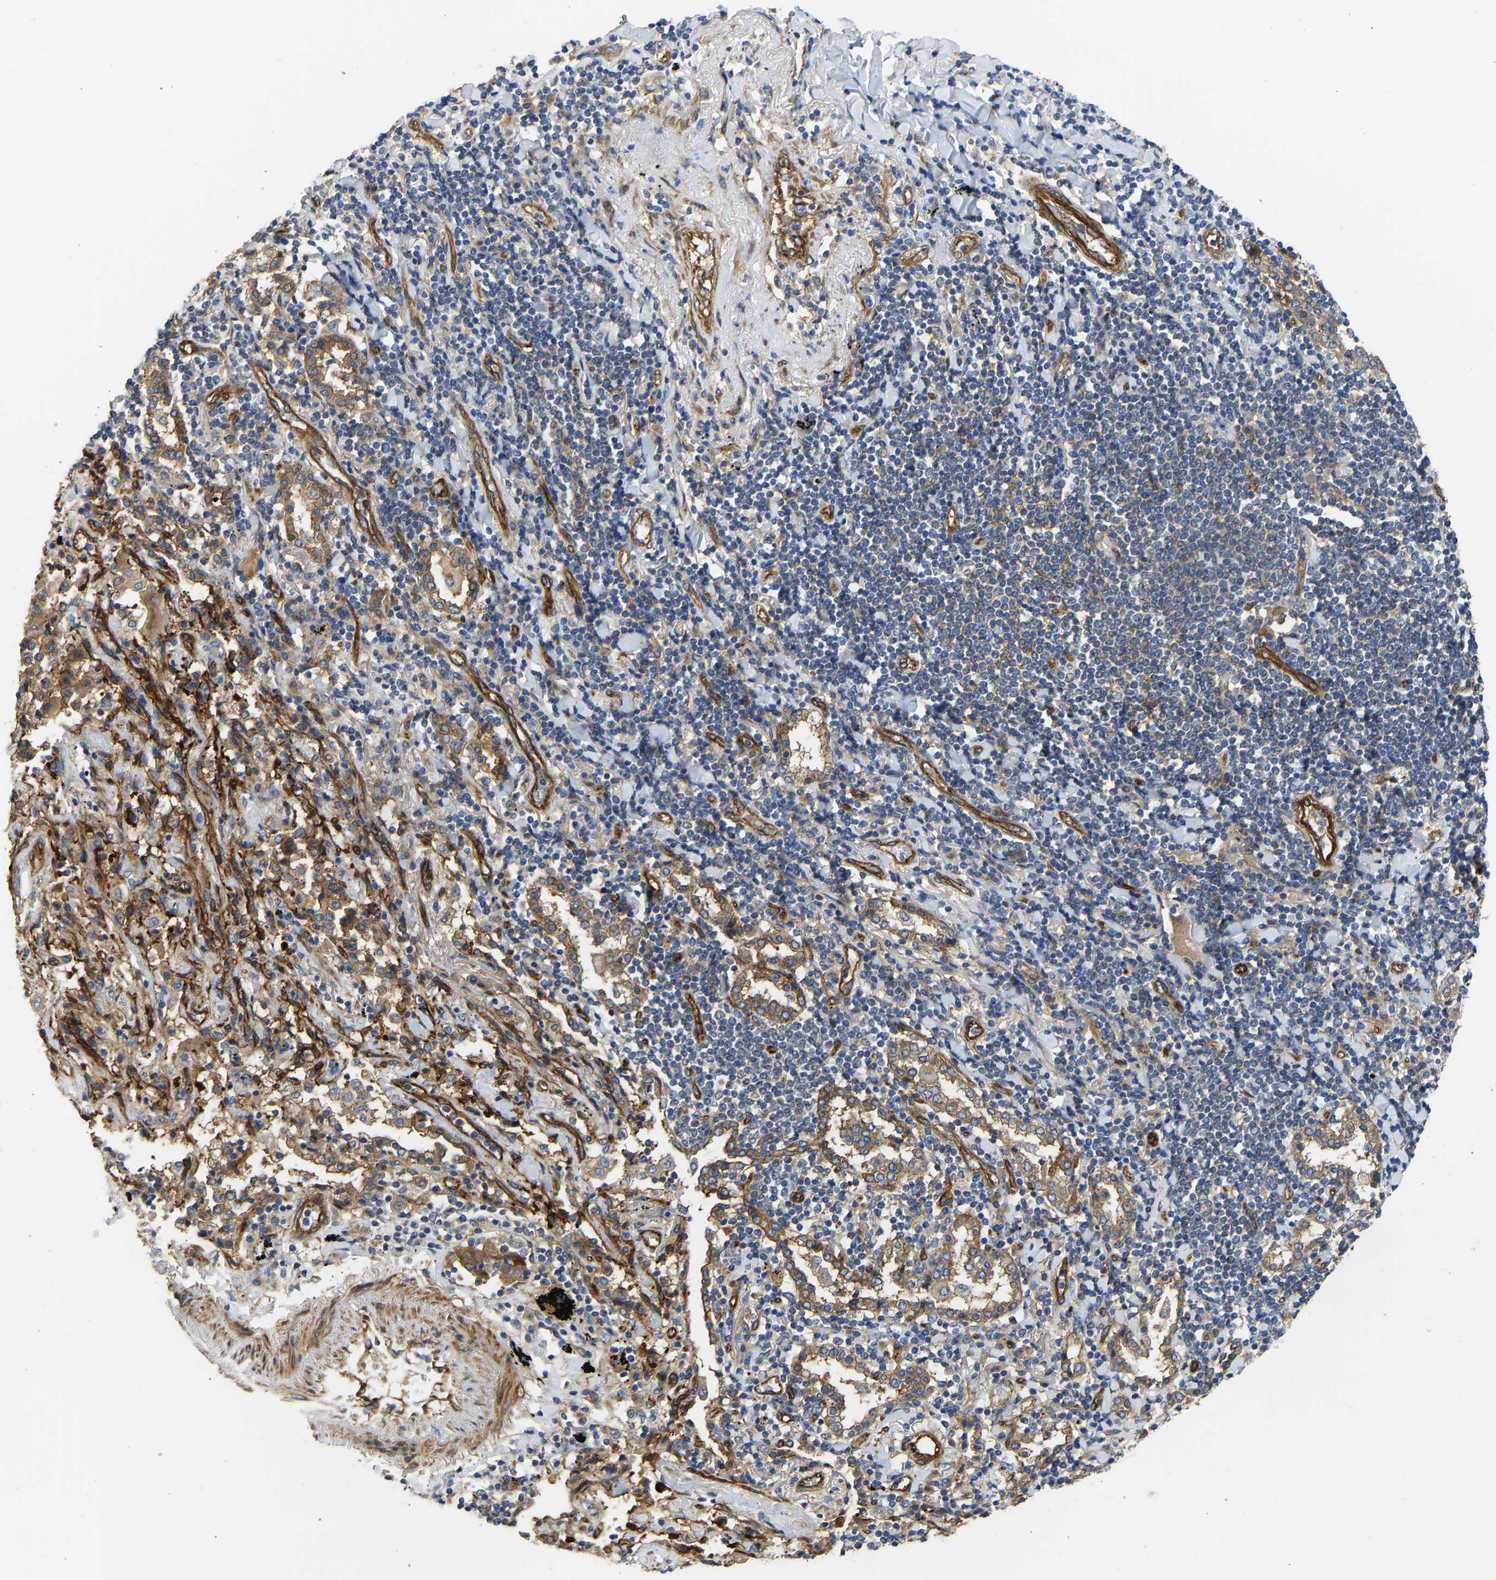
{"staining": {"intensity": "moderate", "quantity": ">75%", "location": "cytoplasmic/membranous"}, "tissue": "lung cancer", "cell_type": "Tumor cells", "image_type": "cancer", "snomed": [{"axis": "morphology", "description": "Adenocarcinoma, NOS"}, {"axis": "topography", "description": "Lung"}], "caption": "This photomicrograph exhibits immunohistochemistry staining of human lung cancer, with medium moderate cytoplasmic/membranous staining in approximately >75% of tumor cells.", "gene": "MYO1C", "patient": {"sex": "female", "age": 65}}